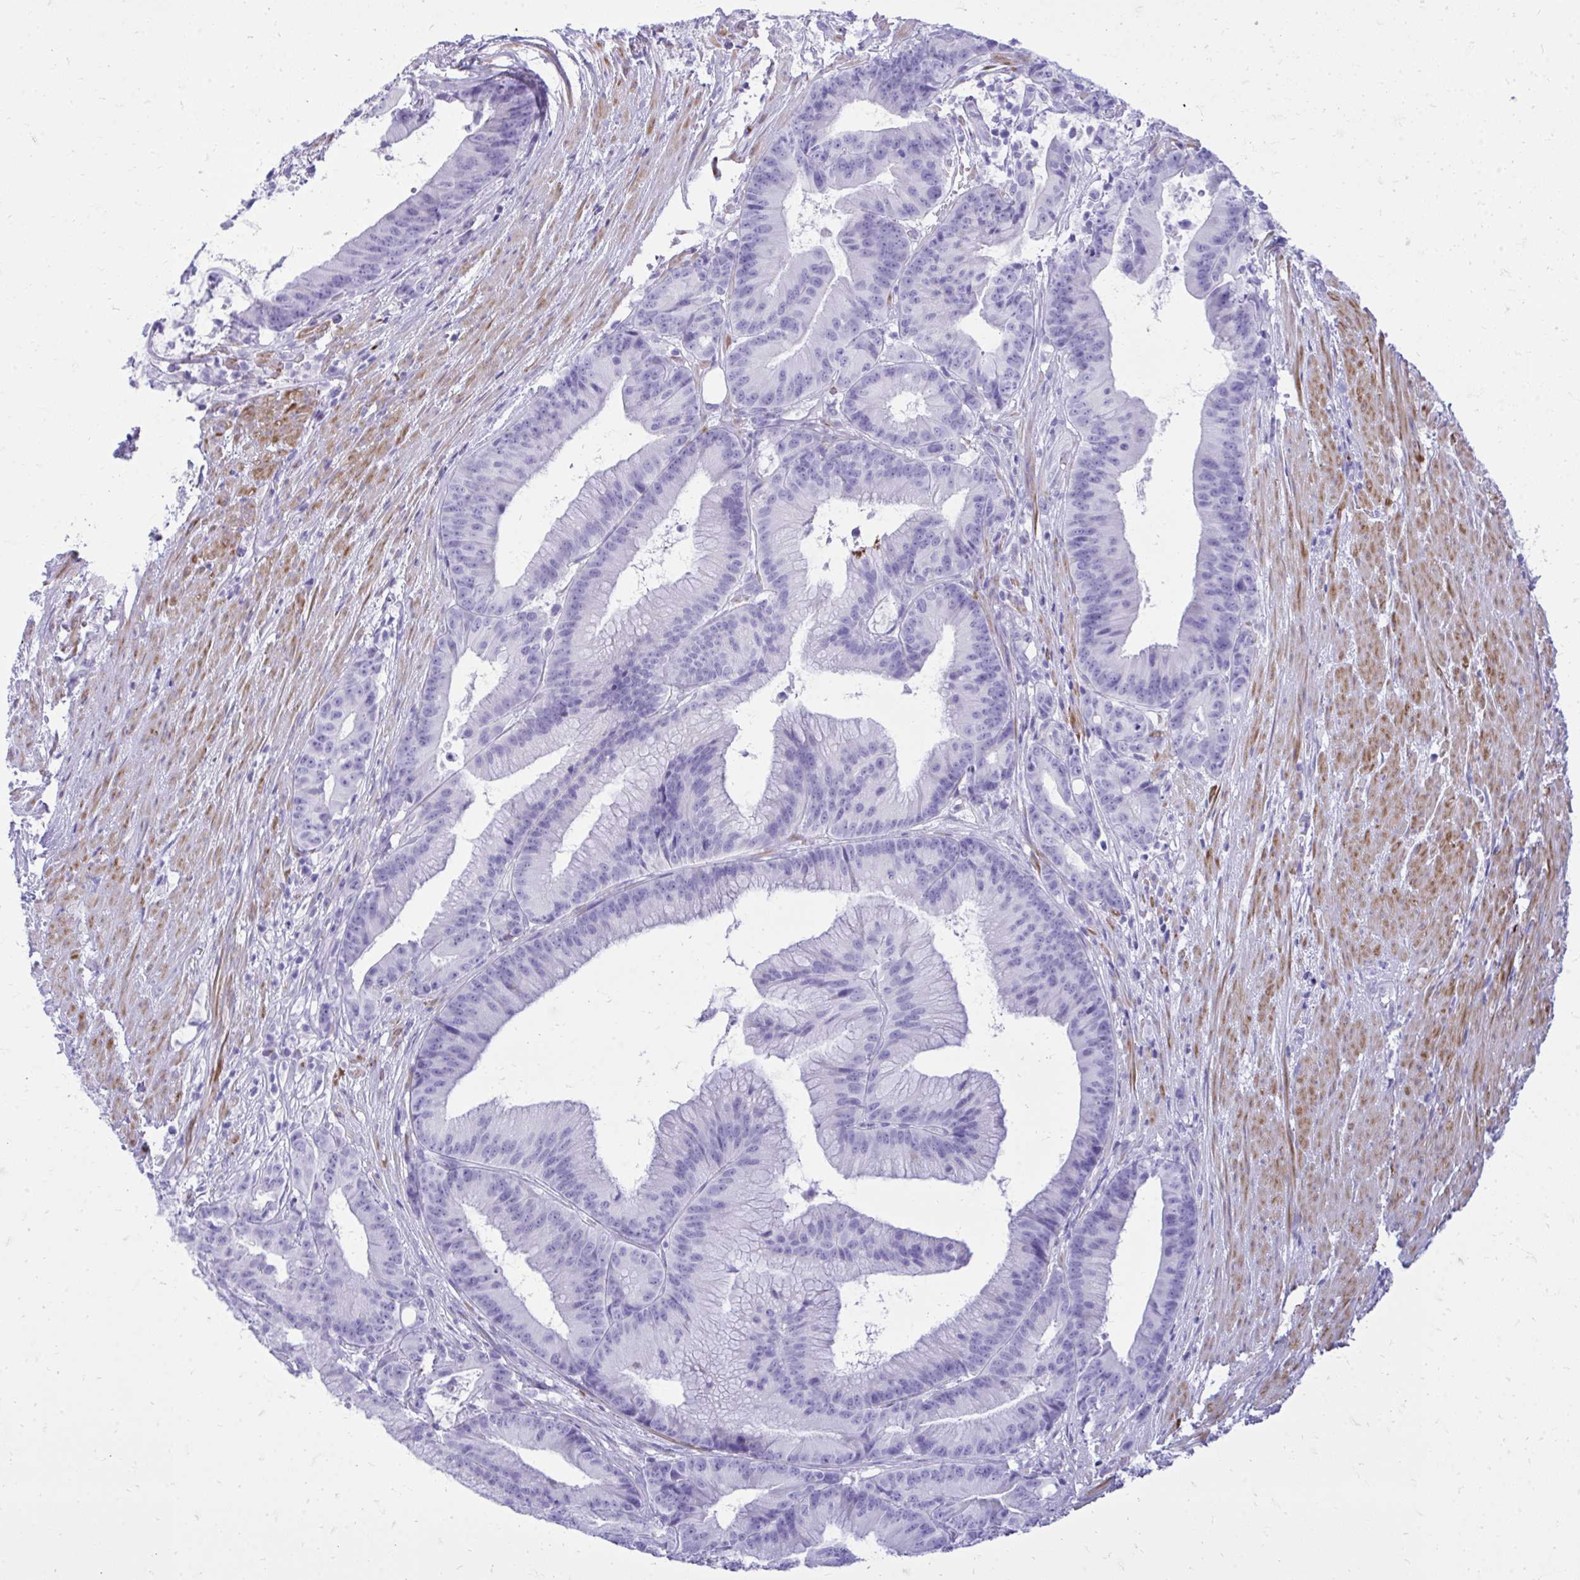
{"staining": {"intensity": "negative", "quantity": "none", "location": "none"}, "tissue": "colorectal cancer", "cell_type": "Tumor cells", "image_type": "cancer", "snomed": [{"axis": "morphology", "description": "Adenocarcinoma, NOS"}, {"axis": "topography", "description": "Colon"}], "caption": "Immunohistochemistry of colorectal adenocarcinoma displays no staining in tumor cells.", "gene": "ANKDD1B", "patient": {"sex": "female", "age": 78}}